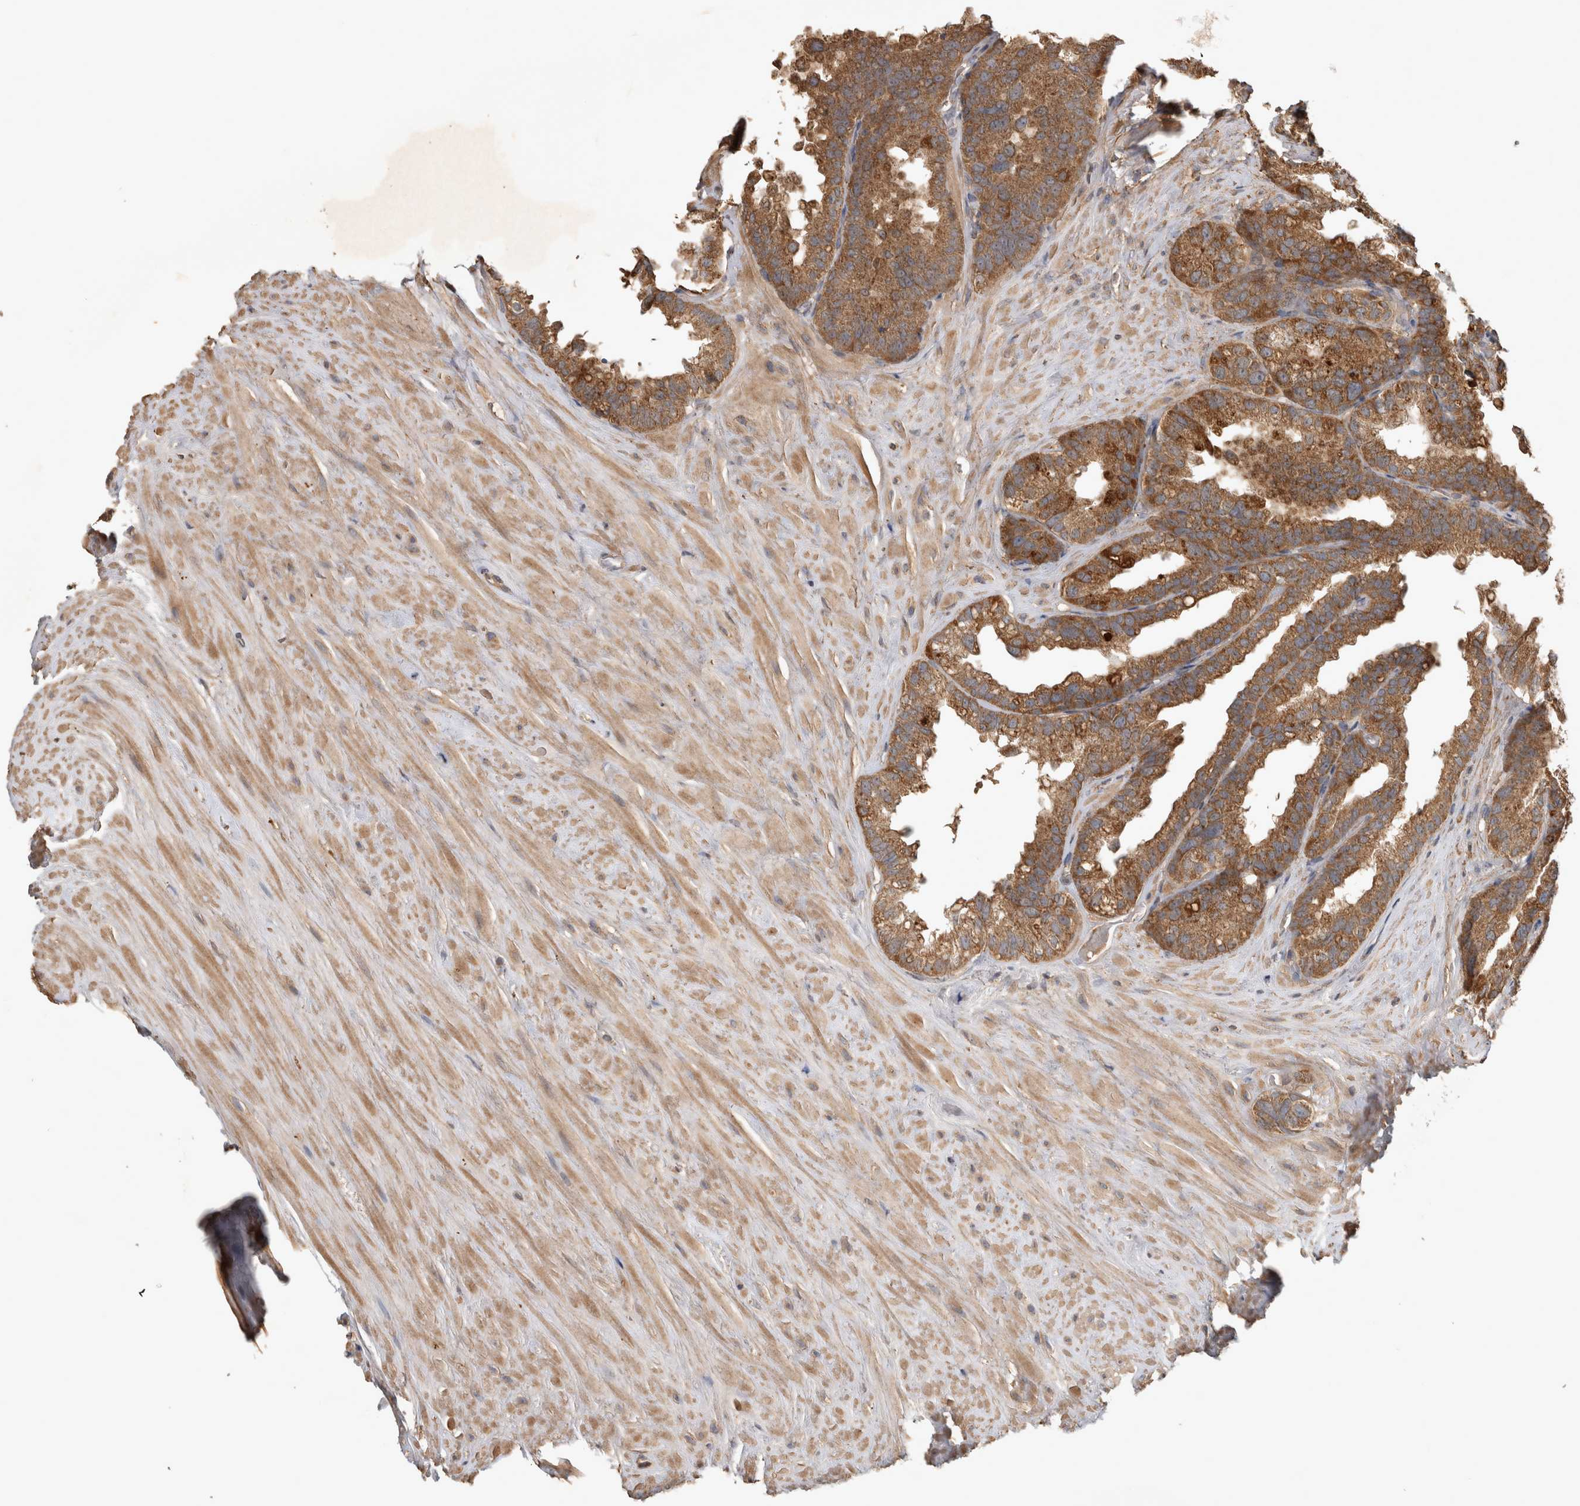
{"staining": {"intensity": "moderate", "quantity": ">75%", "location": "cytoplasmic/membranous"}, "tissue": "seminal vesicle", "cell_type": "Glandular cells", "image_type": "normal", "snomed": [{"axis": "morphology", "description": "Normal tissue, NOS"}, {"axis": "topography", "description": "Seminal veicle"}], "caption": "Protein analysis of benign seminal vesicle shows moderate cytoplasmic/membranous positivity in about >75% of glandular cells. (IHC, brightfield microscopy, high magnification).", "gene": "TRMT61B", "patient": {"sex": "male", "age": 80}}